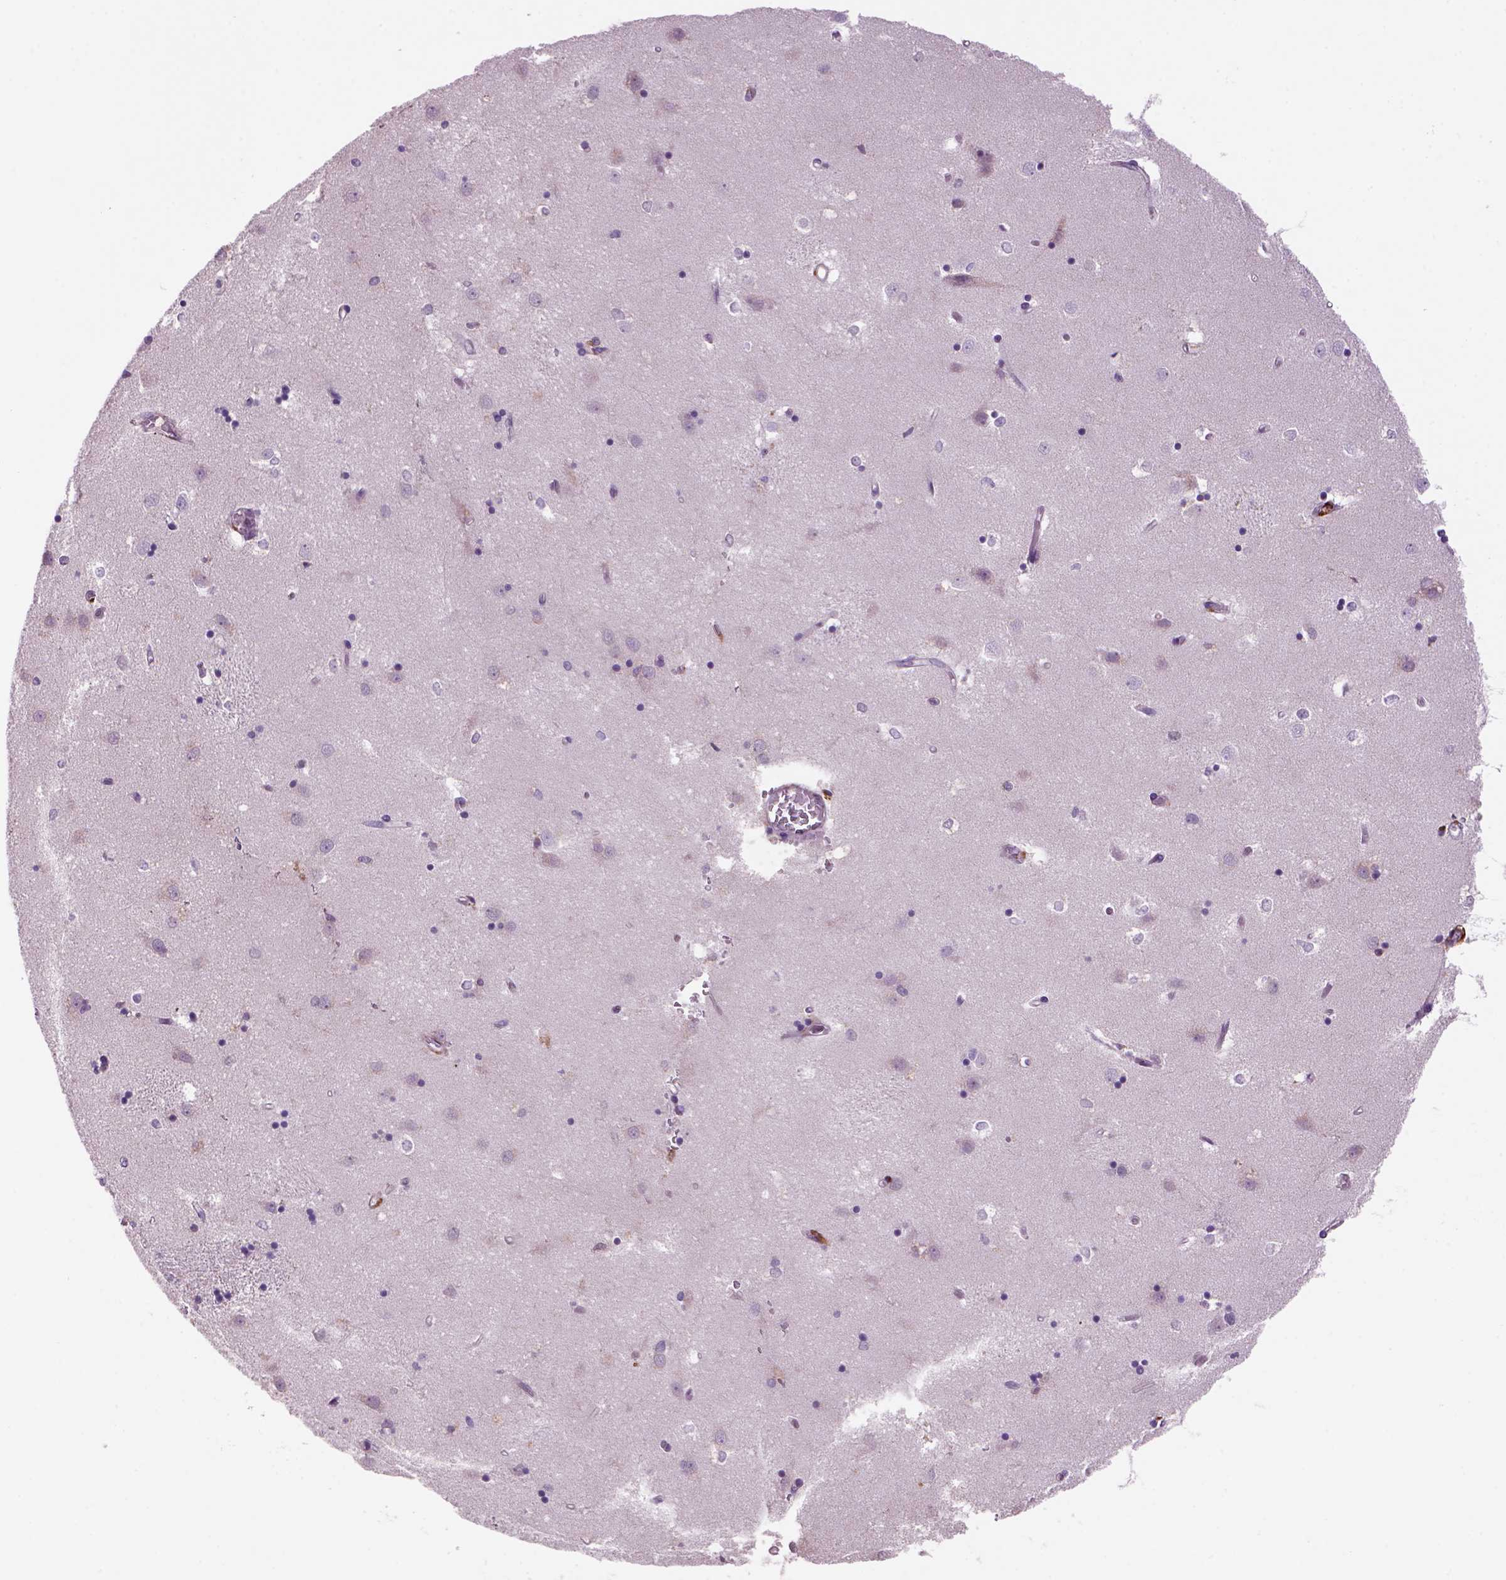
{"staining": {"intensity": "negative", "quantity": "none", "location": "none"}, "tissue": "caudate", "cell_type": "Glial cells", "image_type": "normal", "snomed": [{"axis": "morphology", "description": "Normal tissue, NOS"}, {"axis": "topography", "description": "Lateral ventricle wall"}], "caption": "Caudate stained for a protein using immunohistochemistry (IHC) shows no positivity glial cells.", "gene": "CD14", "patient": {"sex": "male", "age": 54}}